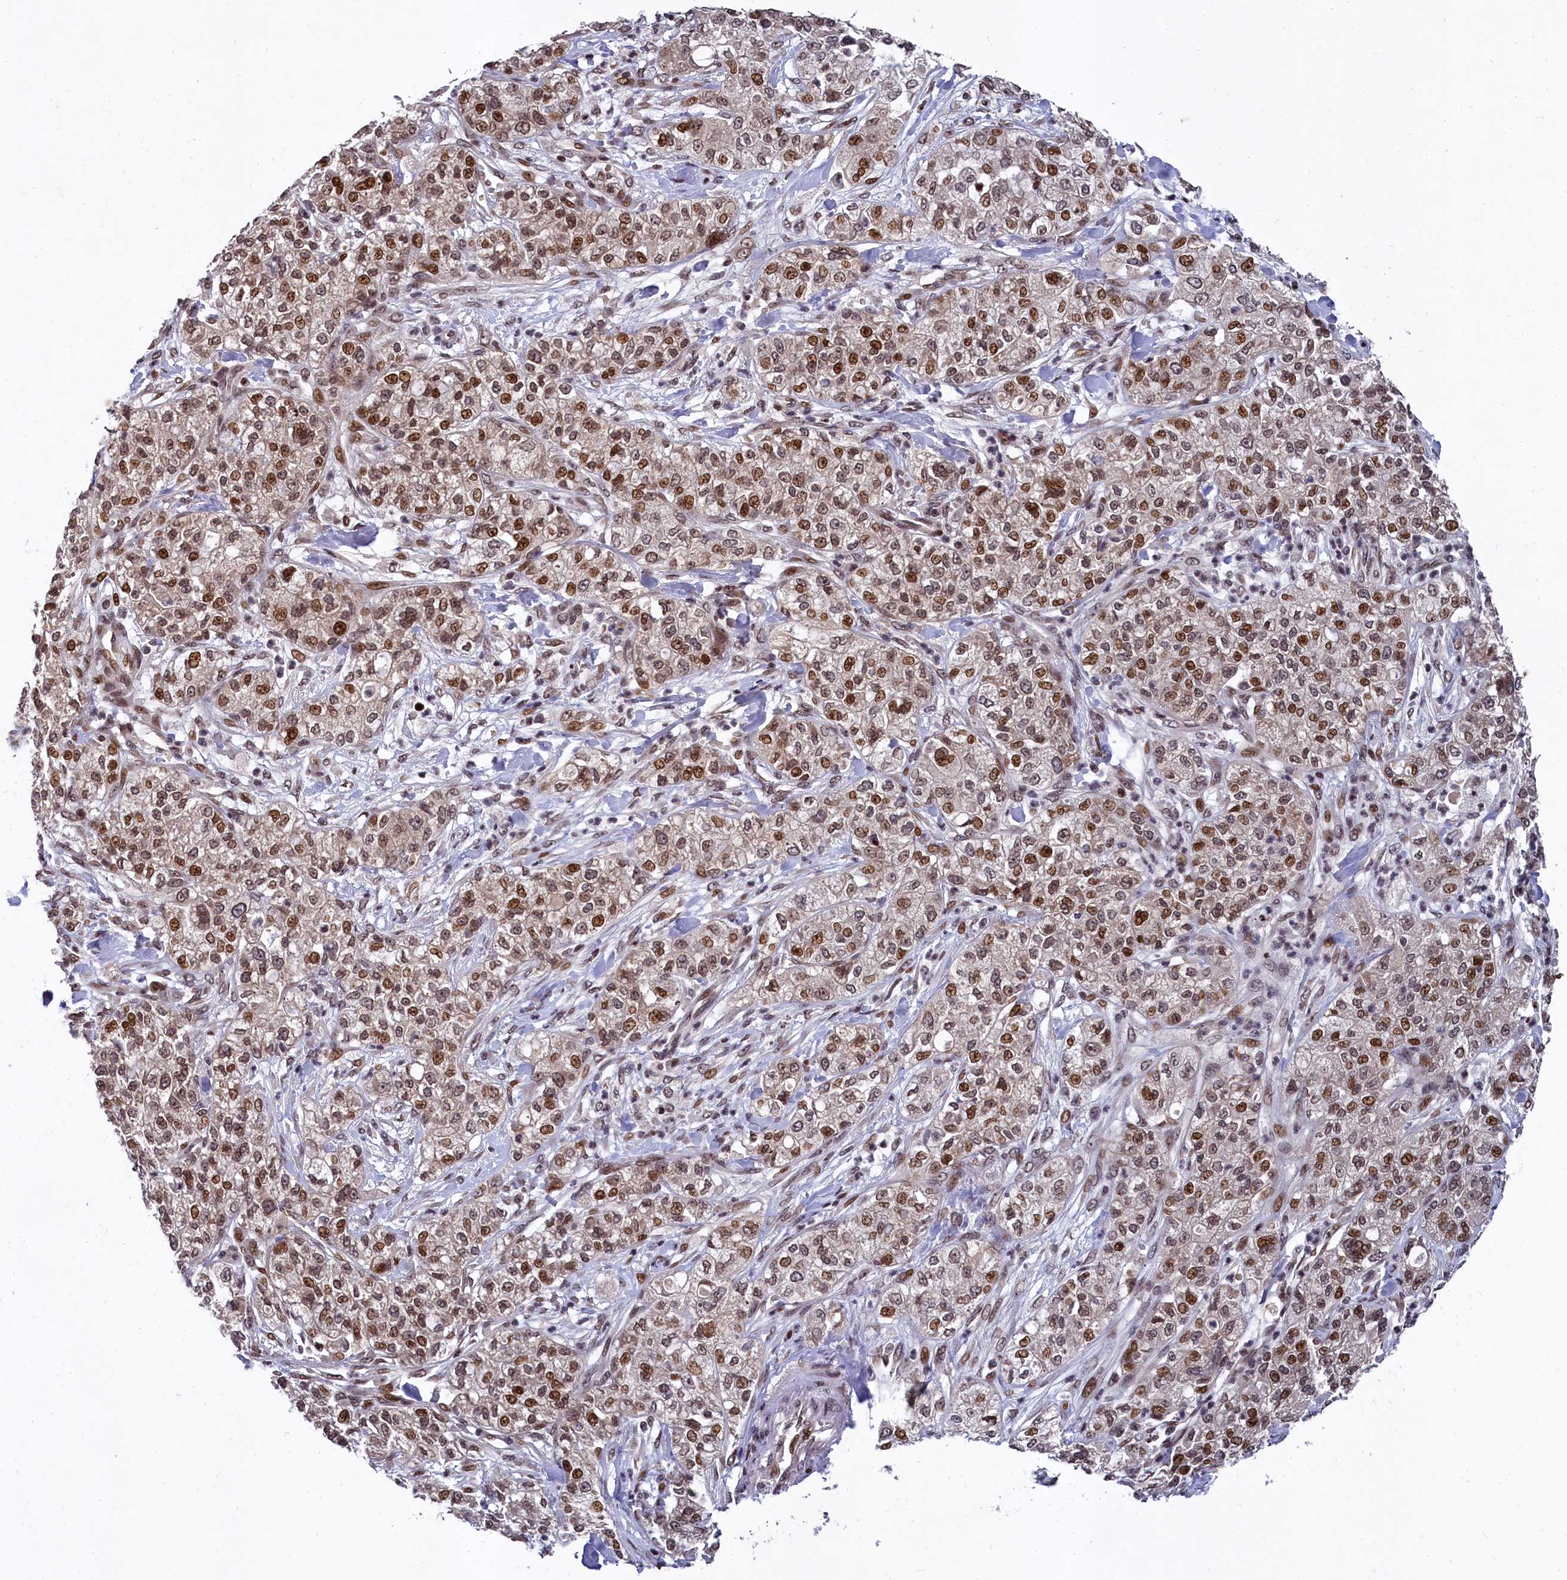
{"staining": {"intensity": "moderate", "quantity": ">75%", "location": "cytoplasmic/membranous,nuclear"}, "tissue": "pancreatic cancer", "cell_type": "Tumor cells", "image_type": "cancer", "snomed": [{"axis": "morphology", "description": "Adenocarcinoma, NOS"}, {"axis": "topography", "description": "Pancreas"}], "caption": "This image shows IHC staining of human adenocarcinoma (pancreatic), with medium moderate cytoplasmic/membranous and nuclear staining in about >75% of tumor cells.", "gene": "FAM217B", "patient": {"sex": "female", "age": 78}}